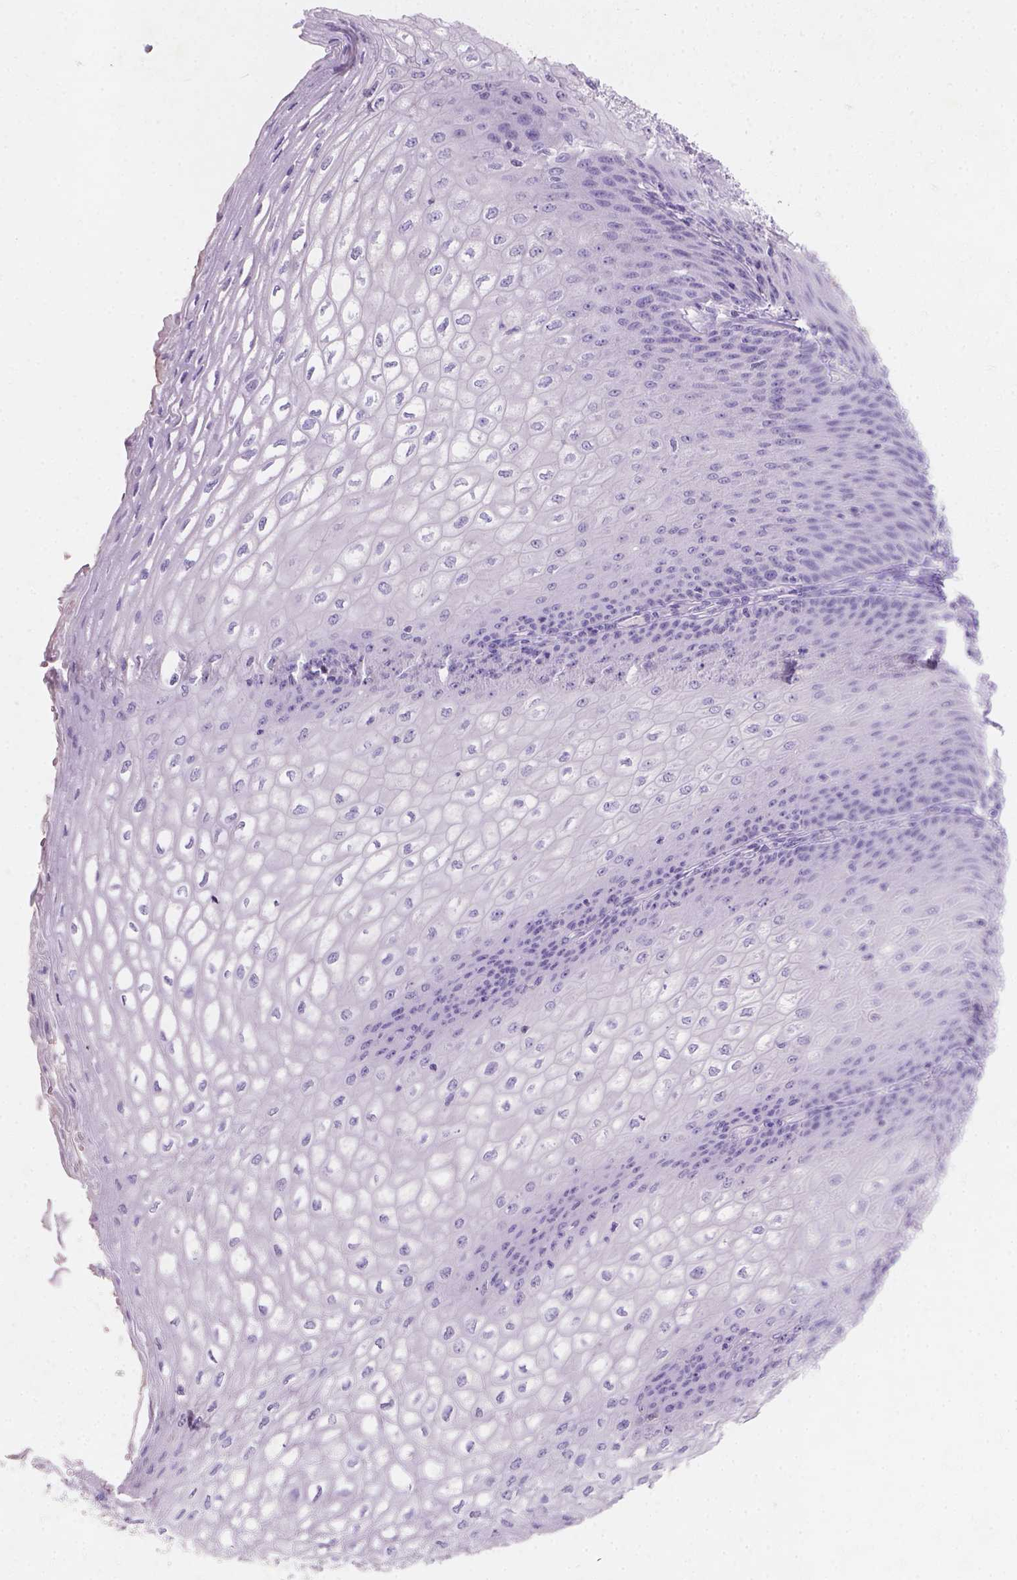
{"staining": {"intensity": "negative", "quantity": "none", "location": "none"}, "tissue": "esophagus", "cell_type": "Squamous epithelial cells", "image_type": "normal", "snomed": [{"axis": "morphology", "description": "Normal tissue, NOS"}, {"axis": "topography", "description": "Esophagus"}], "caption": "The IHC photomicrograph has no significant expression in squamous epithelial cells of esophagus.", "gene": "GAL3ST2", "patient": {"sex": "male", "age": 58}}